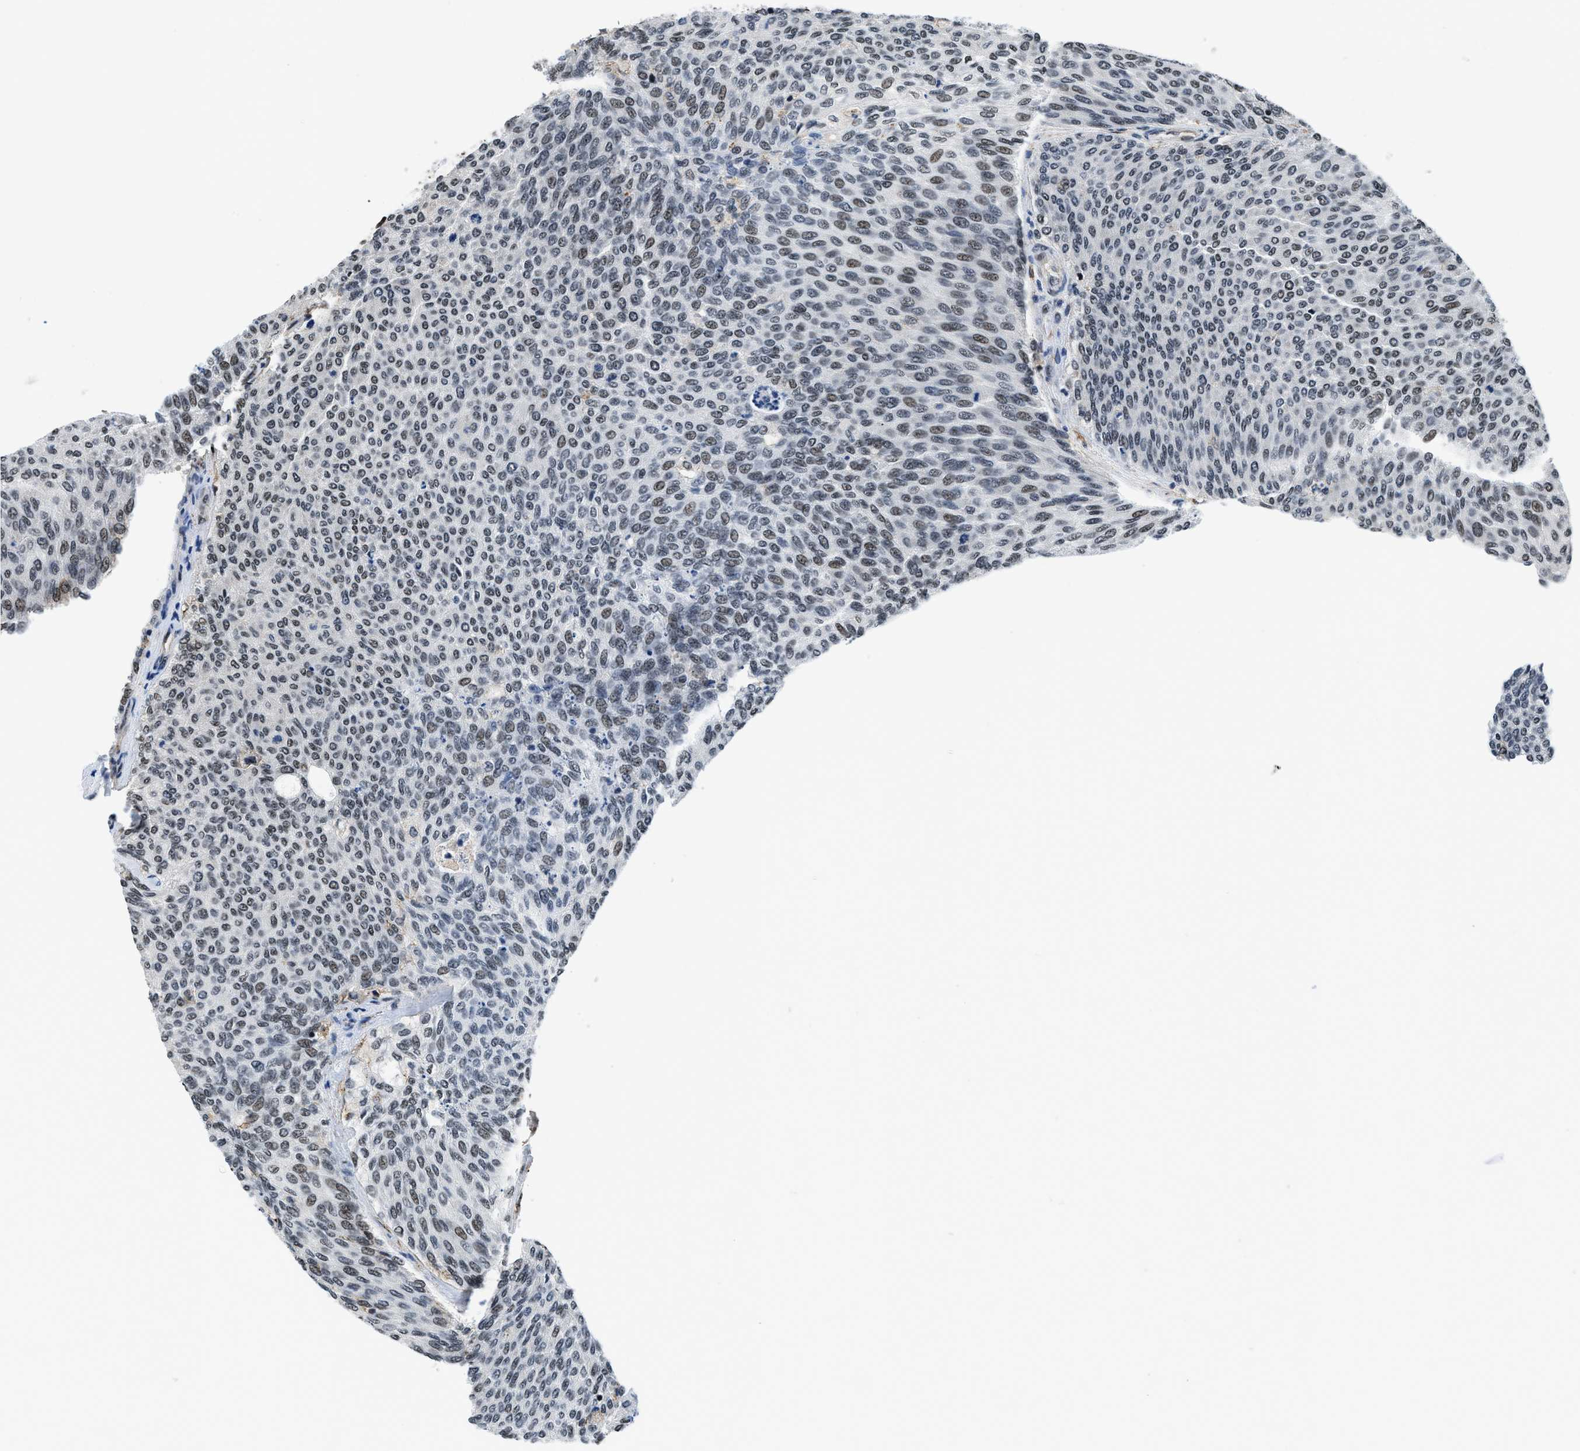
{"staining": {"intensity": "moderate", "quantity": "25%-75%", "location": "nuclear"}, "tissue": "urothelial cancer", "cell_type": "Tumor cells", "image_type": "cancer", "snomed": [{"axis": "morphology", "description": "Urothelial carcinoma, Low grade"}, {"axis": "topography", "description": "Urinary bladder"}], "caption": "Approximately 25%-75% of tumor cells in human low-grade urothelial carcinoma display moderate nuclear protein staining as visualized by brown immunohistochemical staining.", "gene": "HNRNPH2", "patient": {"sex": "female", "age": 79}}